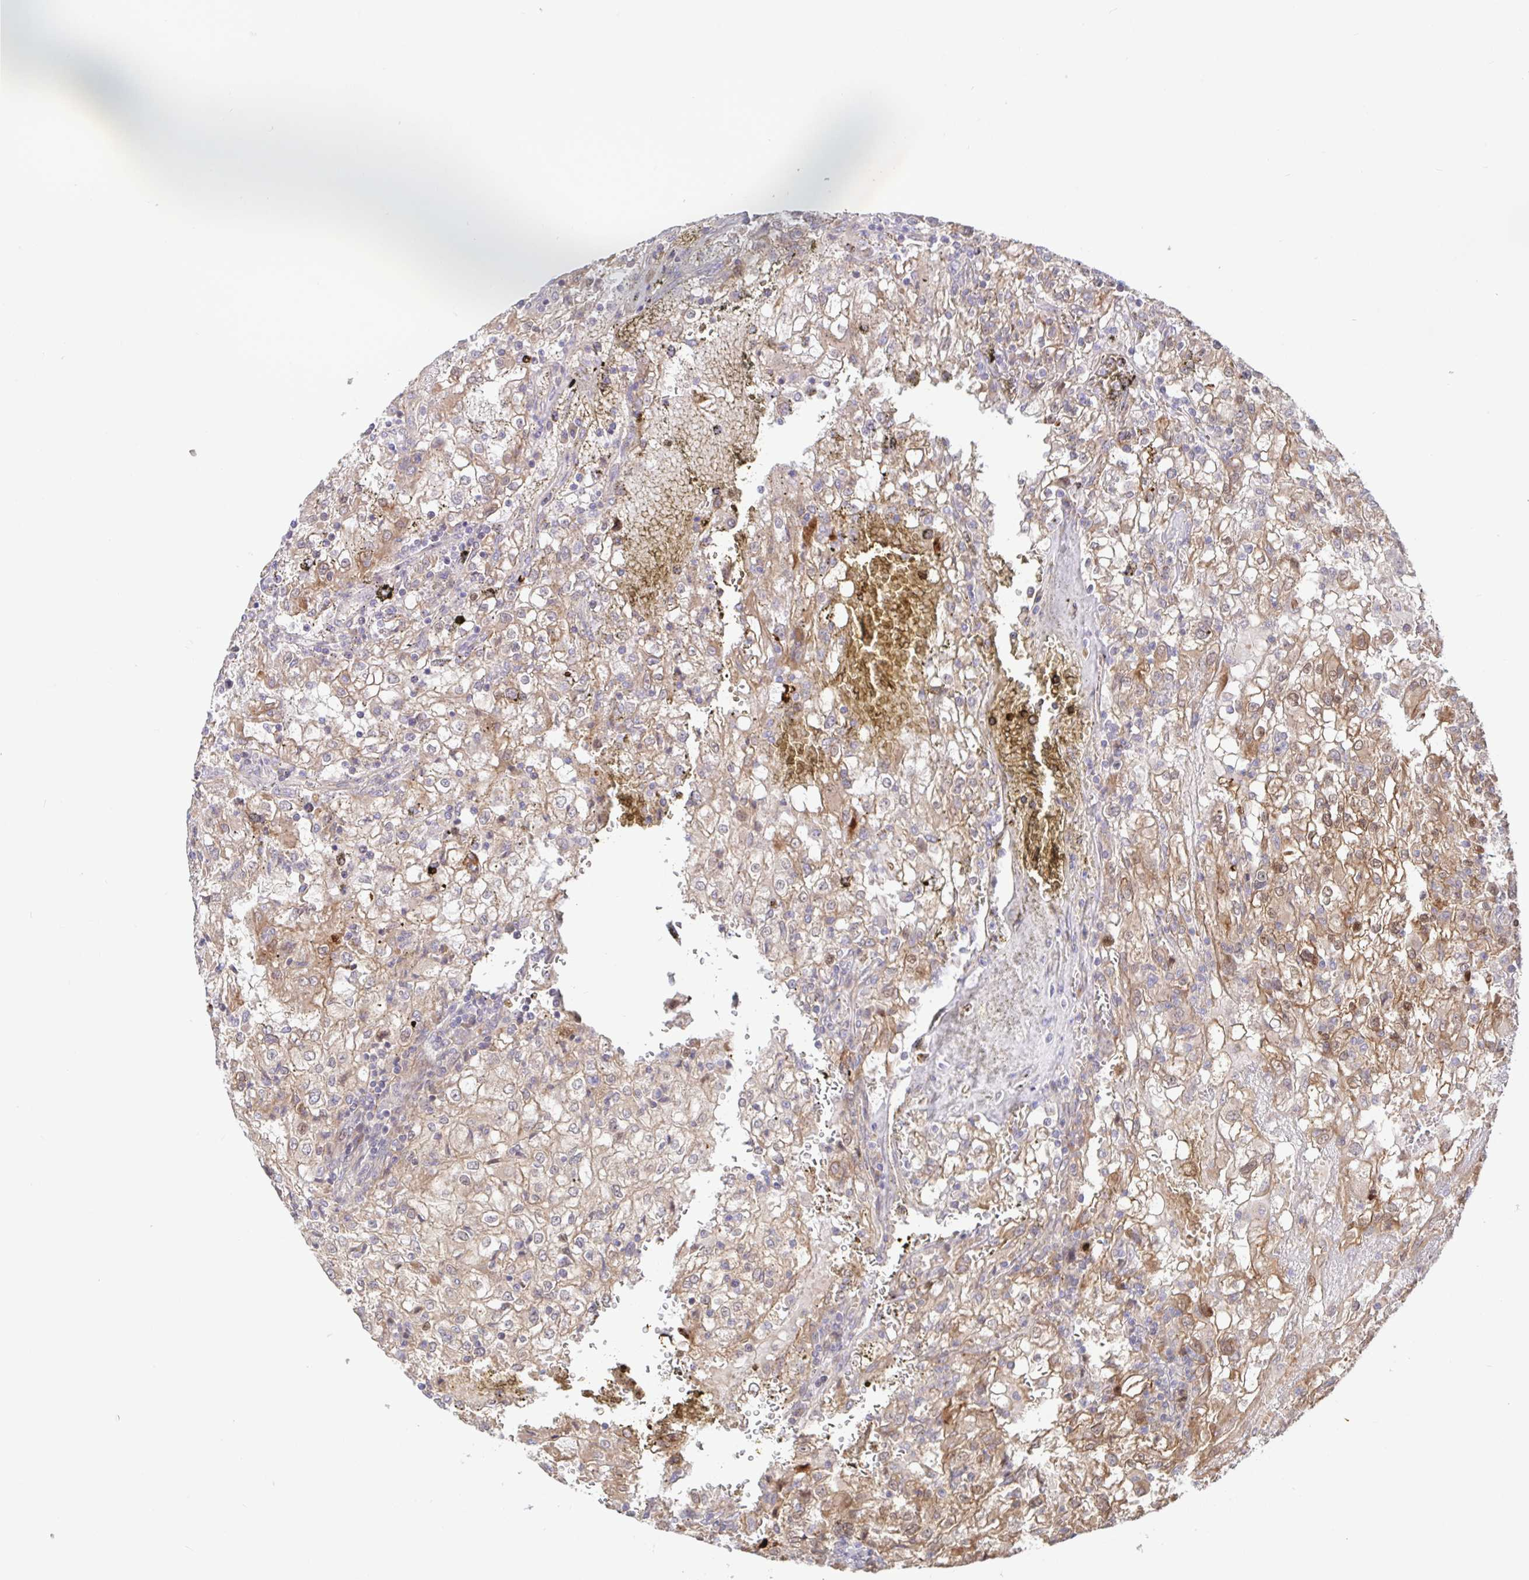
{"staining": {"intensity": "moderate", "quantity": ">75%", "location": "cytoplasmic/membranous"}, "tissue": "renal cancer", "cell_type": "Tumor cells", "image_type": "cancer", "snomed": [{"axis": "morphology", "description": "Adenocarcinoma, NOS"}, {"axis": "topography", "description": "Kidney"}], "caption": "A high-resolution micrograph shows IHC staining of renal cancer, which exhibits moderate cytoplasmic/membranous expression in about >75% of tumor cells. The protein is stained brown, and the nuclei are stained in blue (DAB (3,3'-diaminobenzidine) IHC with brightfield microscopy, high magnification).", "gene": "AACS", "patient": {"sex": "female", "age": 74}}